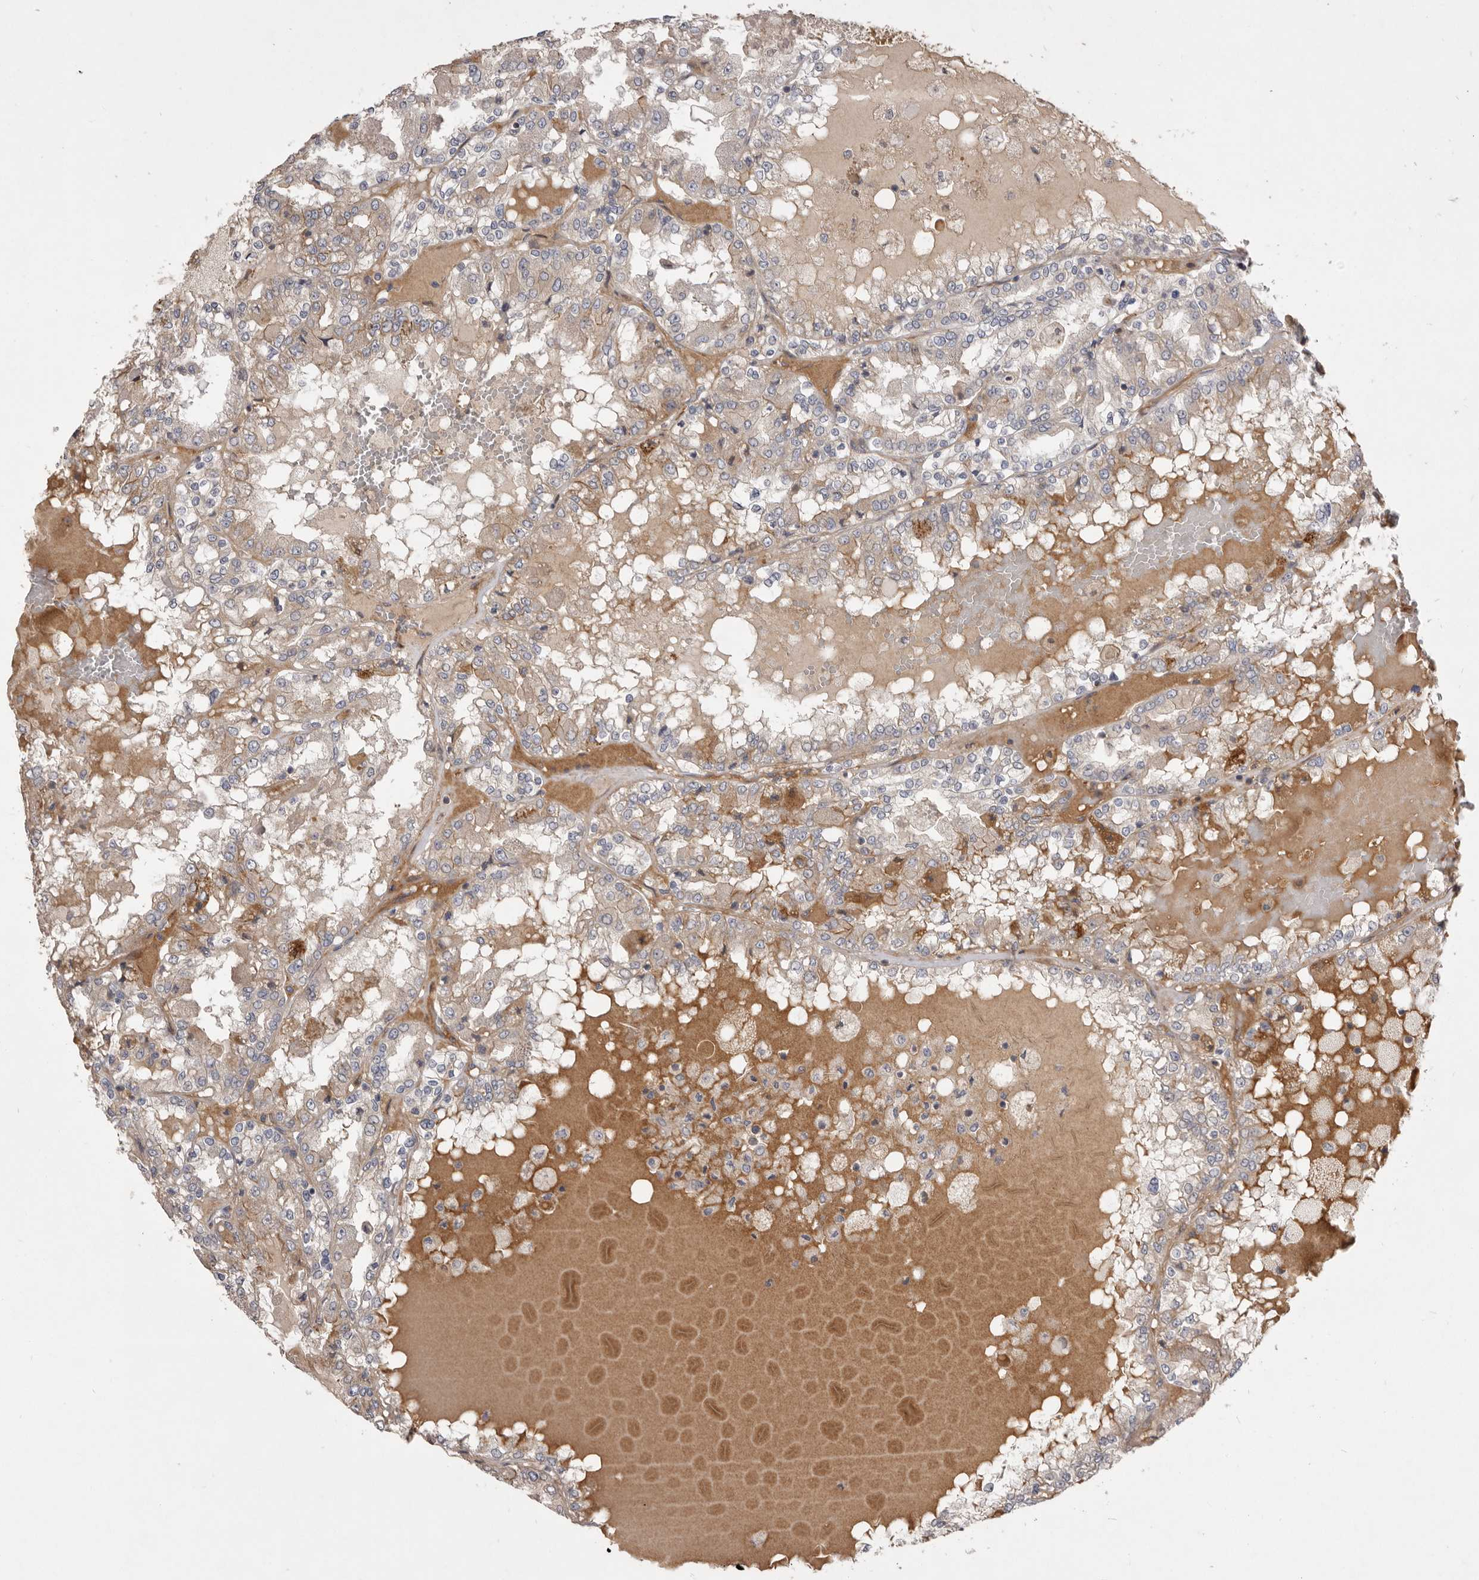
{"staining": {"intensity": "weak", "quantity": "<25%", "location": "cytoplasmic/membranous"}, "tissue": "renal cancer", "cell_type": "Tumor cells", "image_type": "cancer", "snomed": [{"axis": "morphology", "description": "Adenocarcinoma, NOS"}, {"axis": "topography", "description": "Kidney"}], "caption": "A photomicrograph of human renal cancer is negative for staining in tumor cells.", "gene": "VPS45", "patient": {"sex": "female", "age": 56}}